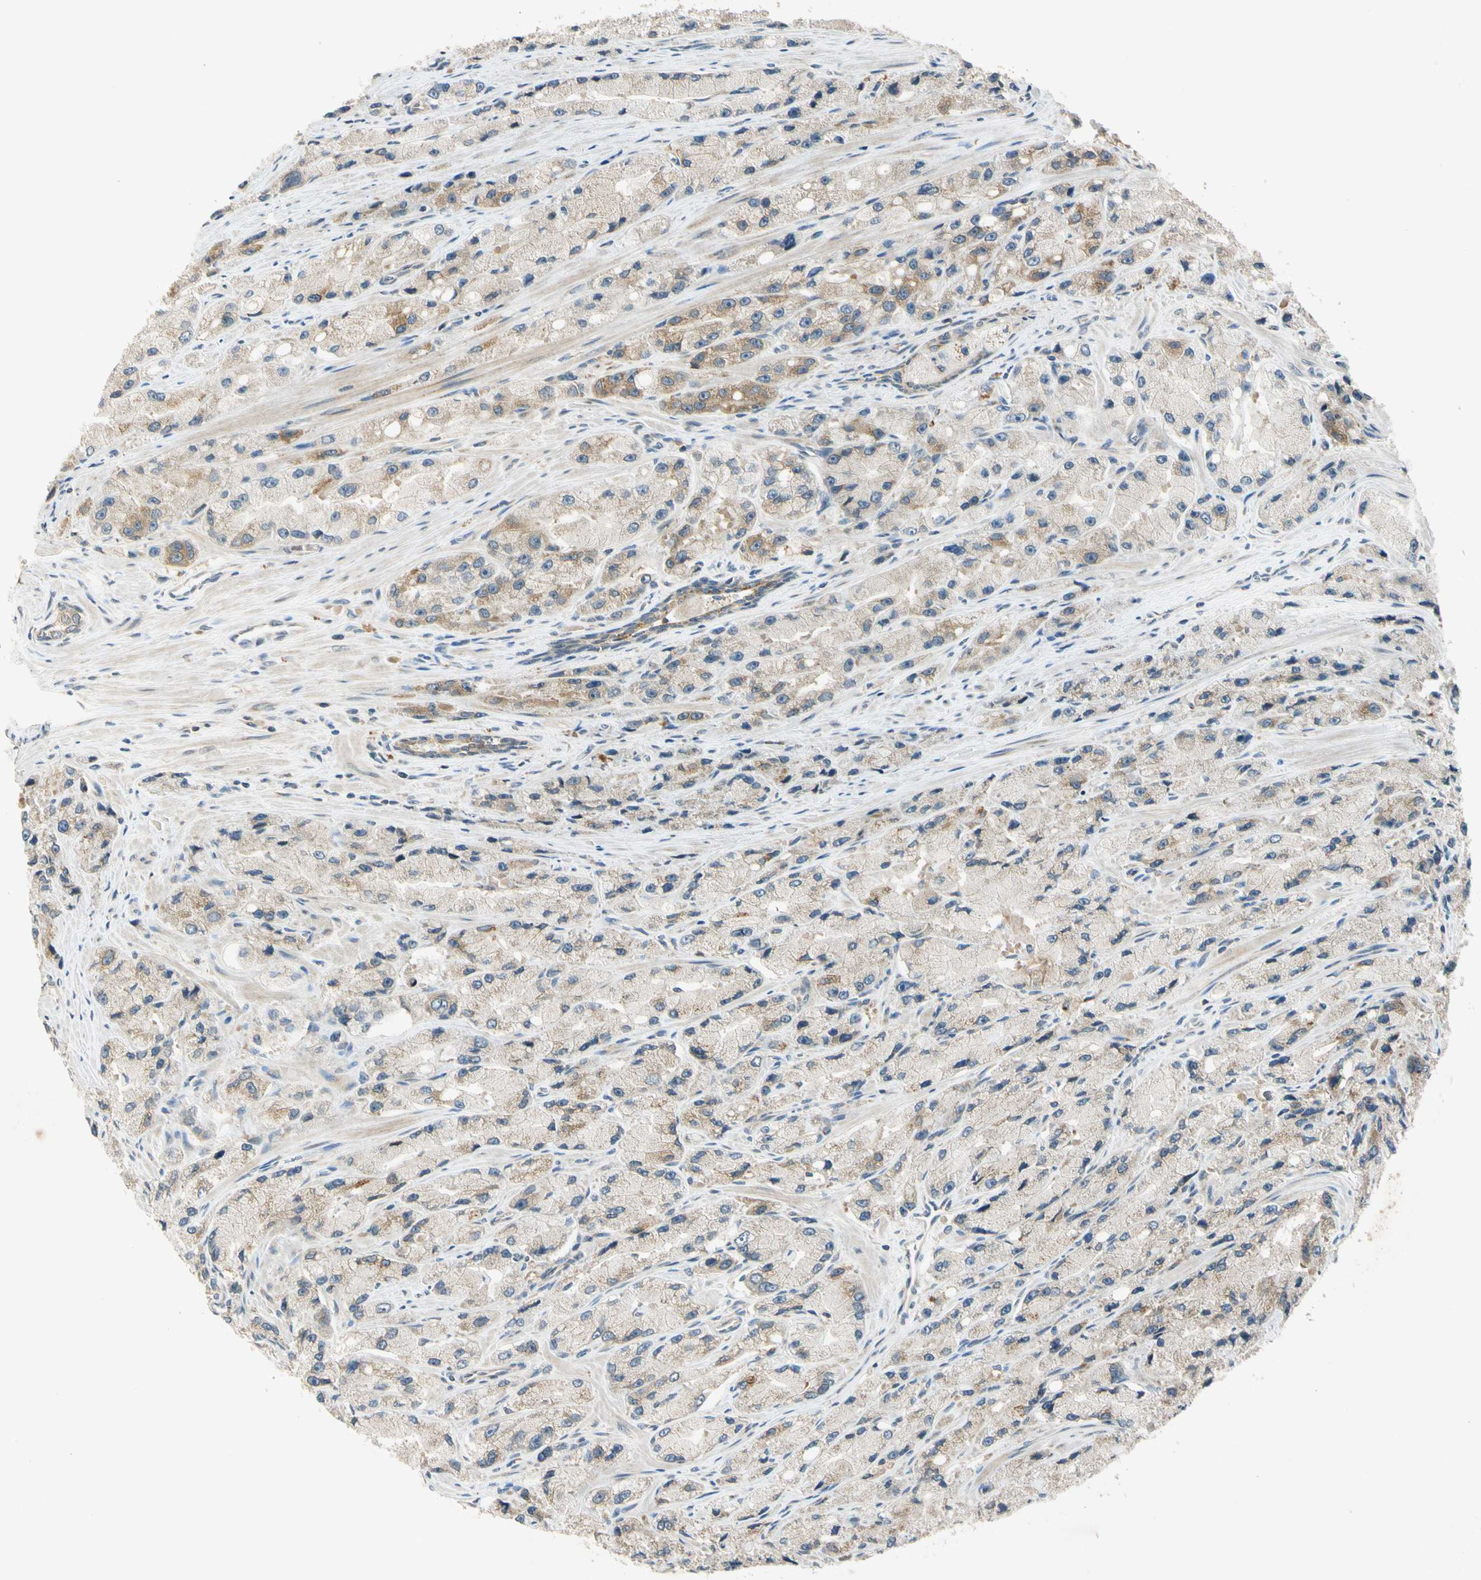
{"staining": {"intensity": "weak", "quantity": "25%-75%", "location": "cytoplasmic/membranous"}, "tissue": "prostate cancer", "cell_type": "Tumor cells", "image_type": "cancer", "snomed": [{"axis": "morphology", "description": "Adenocarcinoma, High grade"}, {"axis": "topography", "description": "Prostate"}], "caption": "Prostate high-grade adenocarcinoma stained with a protein marker reveals weak staining in tumor cells.", "gene": "RPS6KB2", "patient": {"sex": "male", "age": 58}}